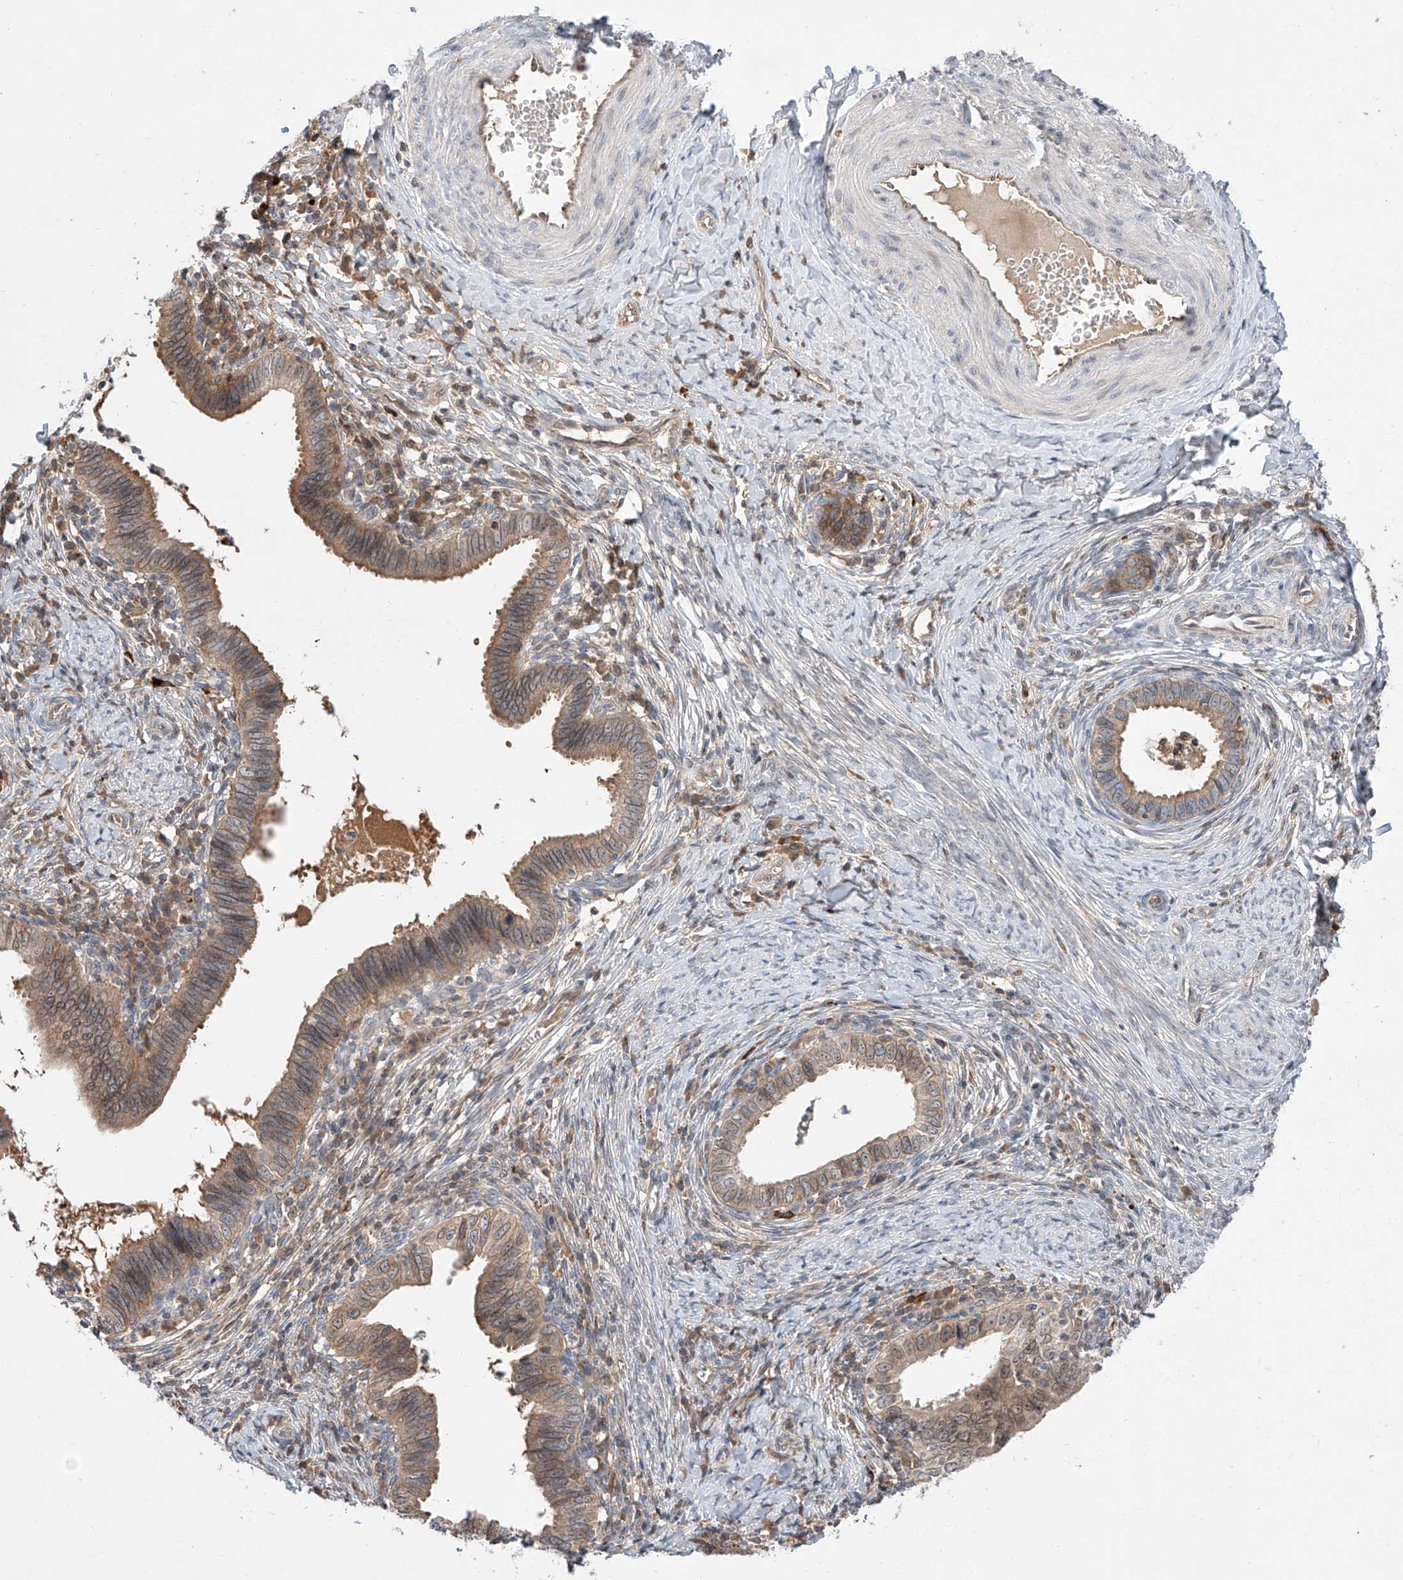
{"staining": {"intensity": "weak", "quantity": ">75%", "location": "cytoplasmic/membranous,nuclear"}, "tissue": "cervical cancer", "cell_type": "Tumor cells", "image_type": "cancer", "snomed": [{"axis": "morphology", "description": "Adenocarcinoma, NOS"}, {"axis": "topography", "description": "Cervix"}], "caption": "Immunohistochemical staining of human cervical cancer exhibits low levels of weak cytoplasmic/membranous and nuclear expression in approximately >75% of tumor cells.", "gene": "DIRAS3", "patient": {"sex": "female", "age": 36}}